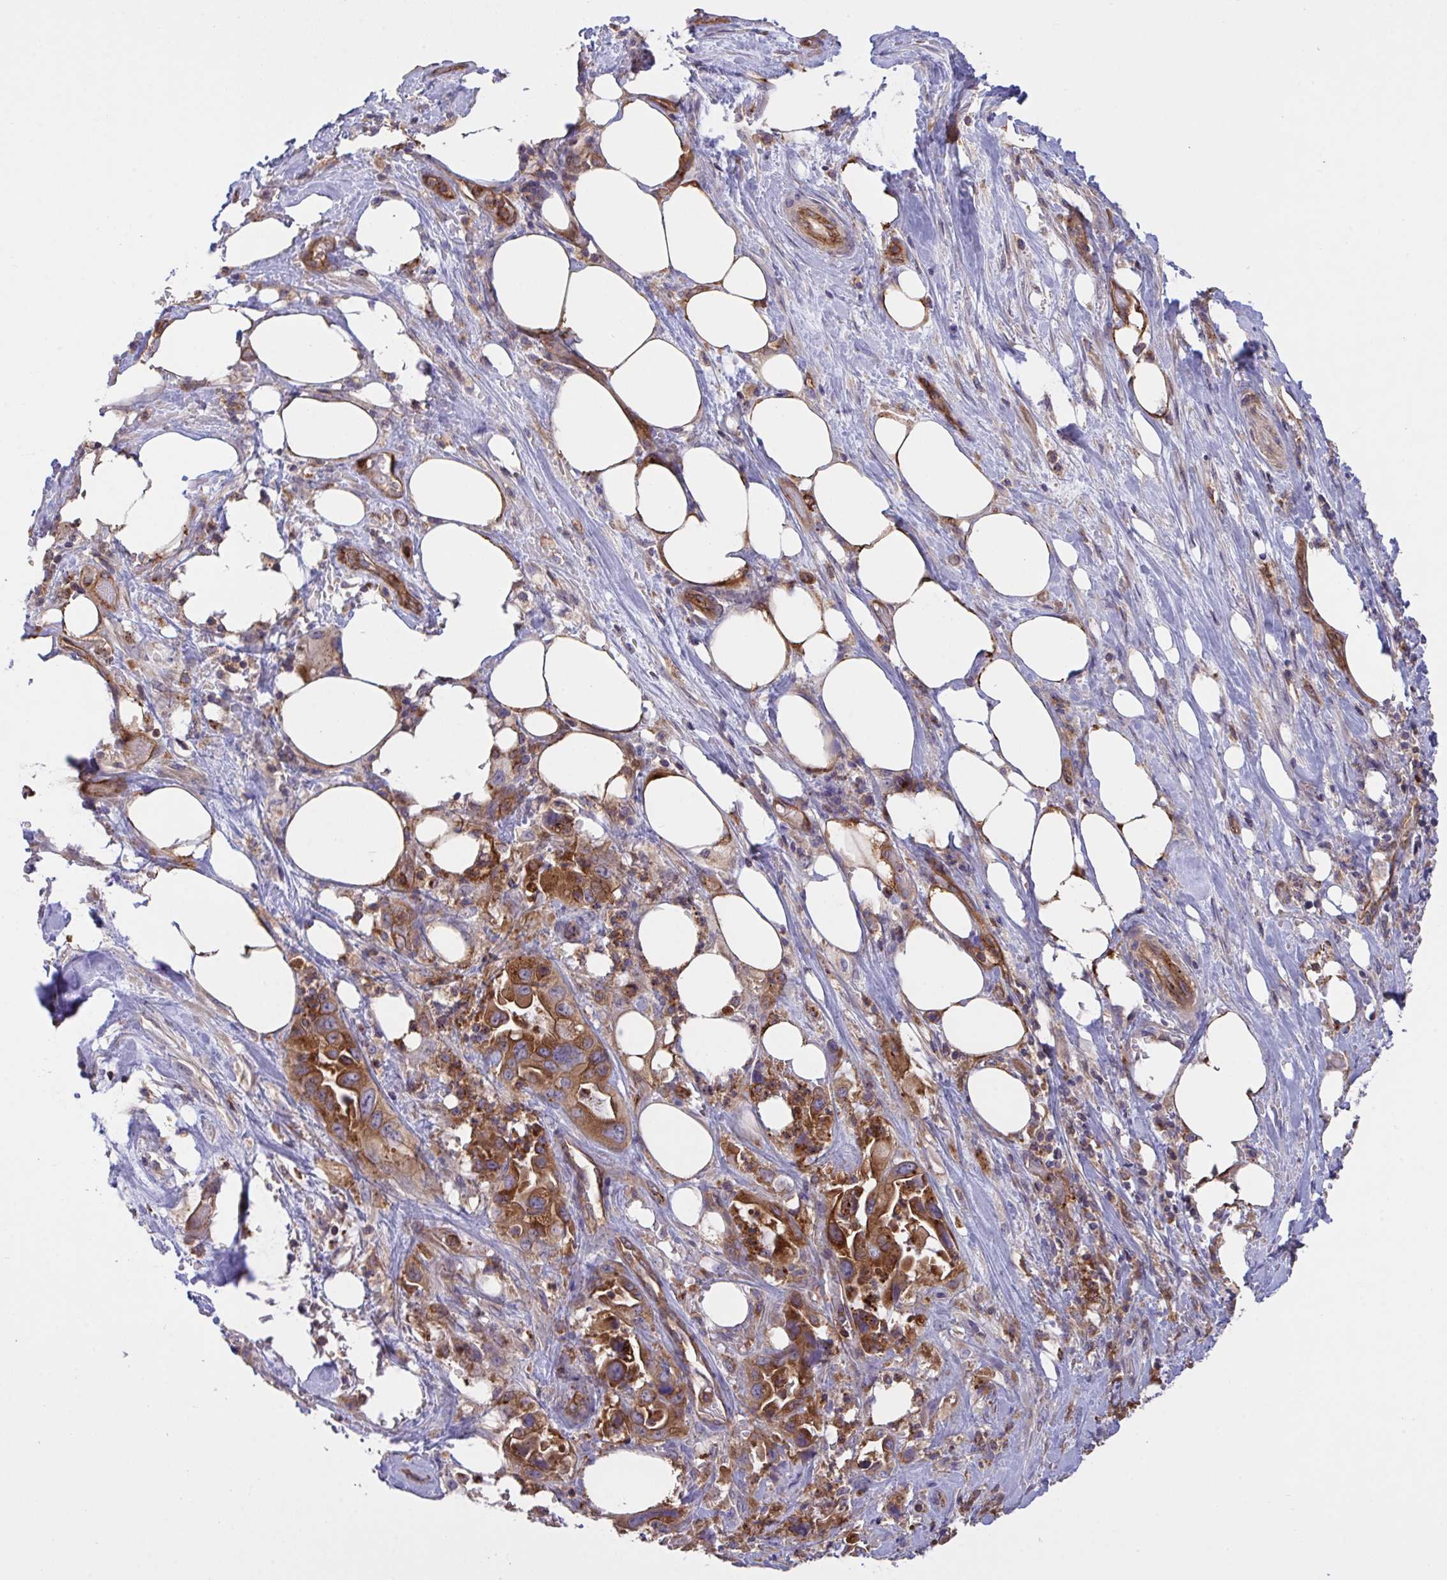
{"staining": {"intensity": "strong", "quantity": ">75%", "location": "cytoplasmic/membranous"}, "tissue": "pancreatic cancer", "cell_type": "Tumor cells", "image_type": "cancer", "snomed": [{"axis": "morphology", "description": "Adenocarcinoma, NOS"}, {"axis": "topography", "description": "Pancreas"}], "caption": "Immunohistochemistry (DAB) staining of pancreatic cancer (adenocarcinoma) exhibits strong cytoplasmic/membranous protein positivity in about >75% of tumor cells. (Brightfield microscopy of DAB IHC at high magnification).", "gene": "C4orf36", "patient": {"sex": "female", "age": 61}}